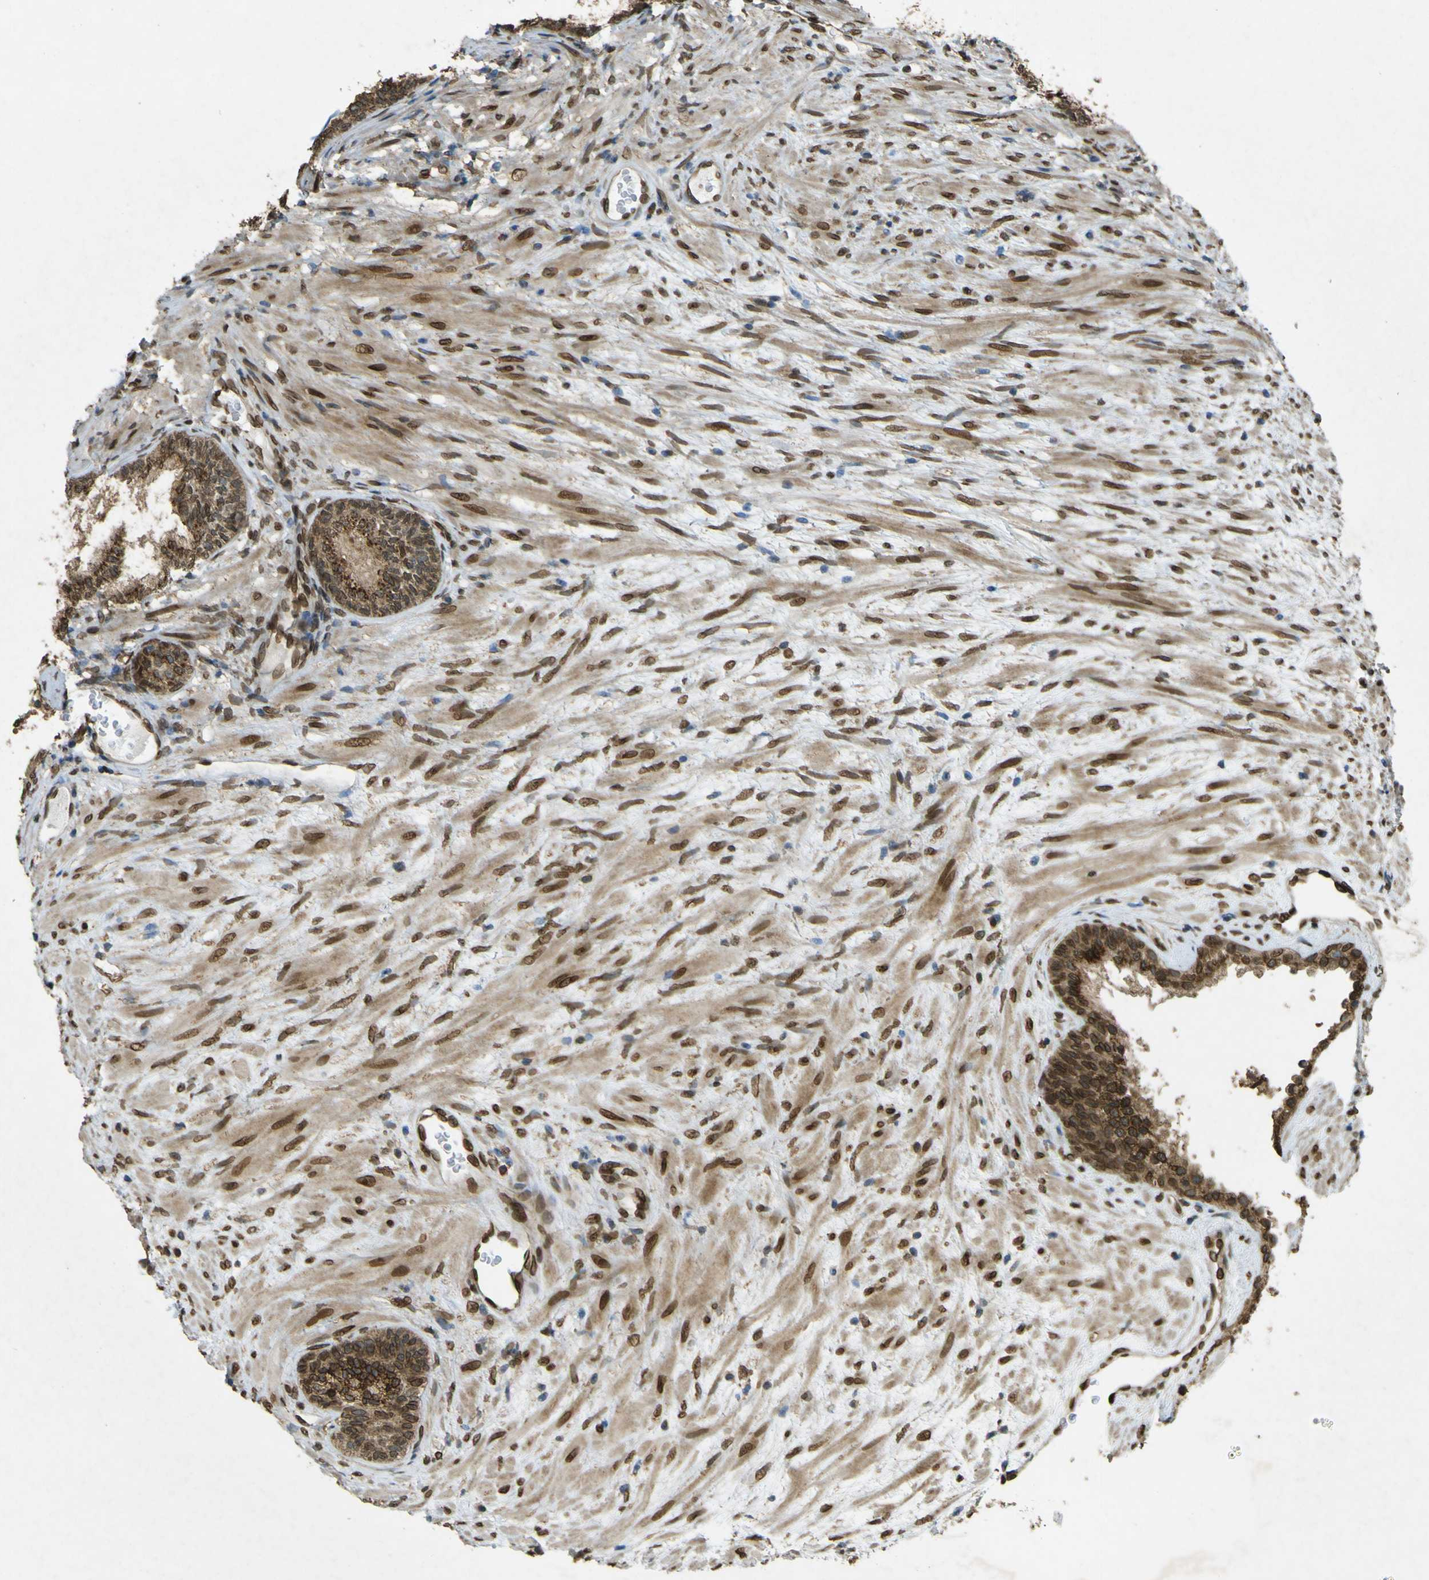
{"staining": {"intensity": "strong", "quantity": ">75%", "location": "cytoplasmic/membranous,nuclear"}, "tissue": "prostate", "cell_type": "Glandular cells", "image_type": "normal", "snomed": [{"axis": "morphology", "description": "Normal tissue, NOS"}, {"axis": "topography", "description": "Prostate"}], "caption": "Immunohistochemical staining of normal prostate shows strong cytoplasmic/membranous,nuclear protein staining in about >75% of glandular cells.", "gene": "GALNT1", "patient": {"sex": "male", "age": 76}}